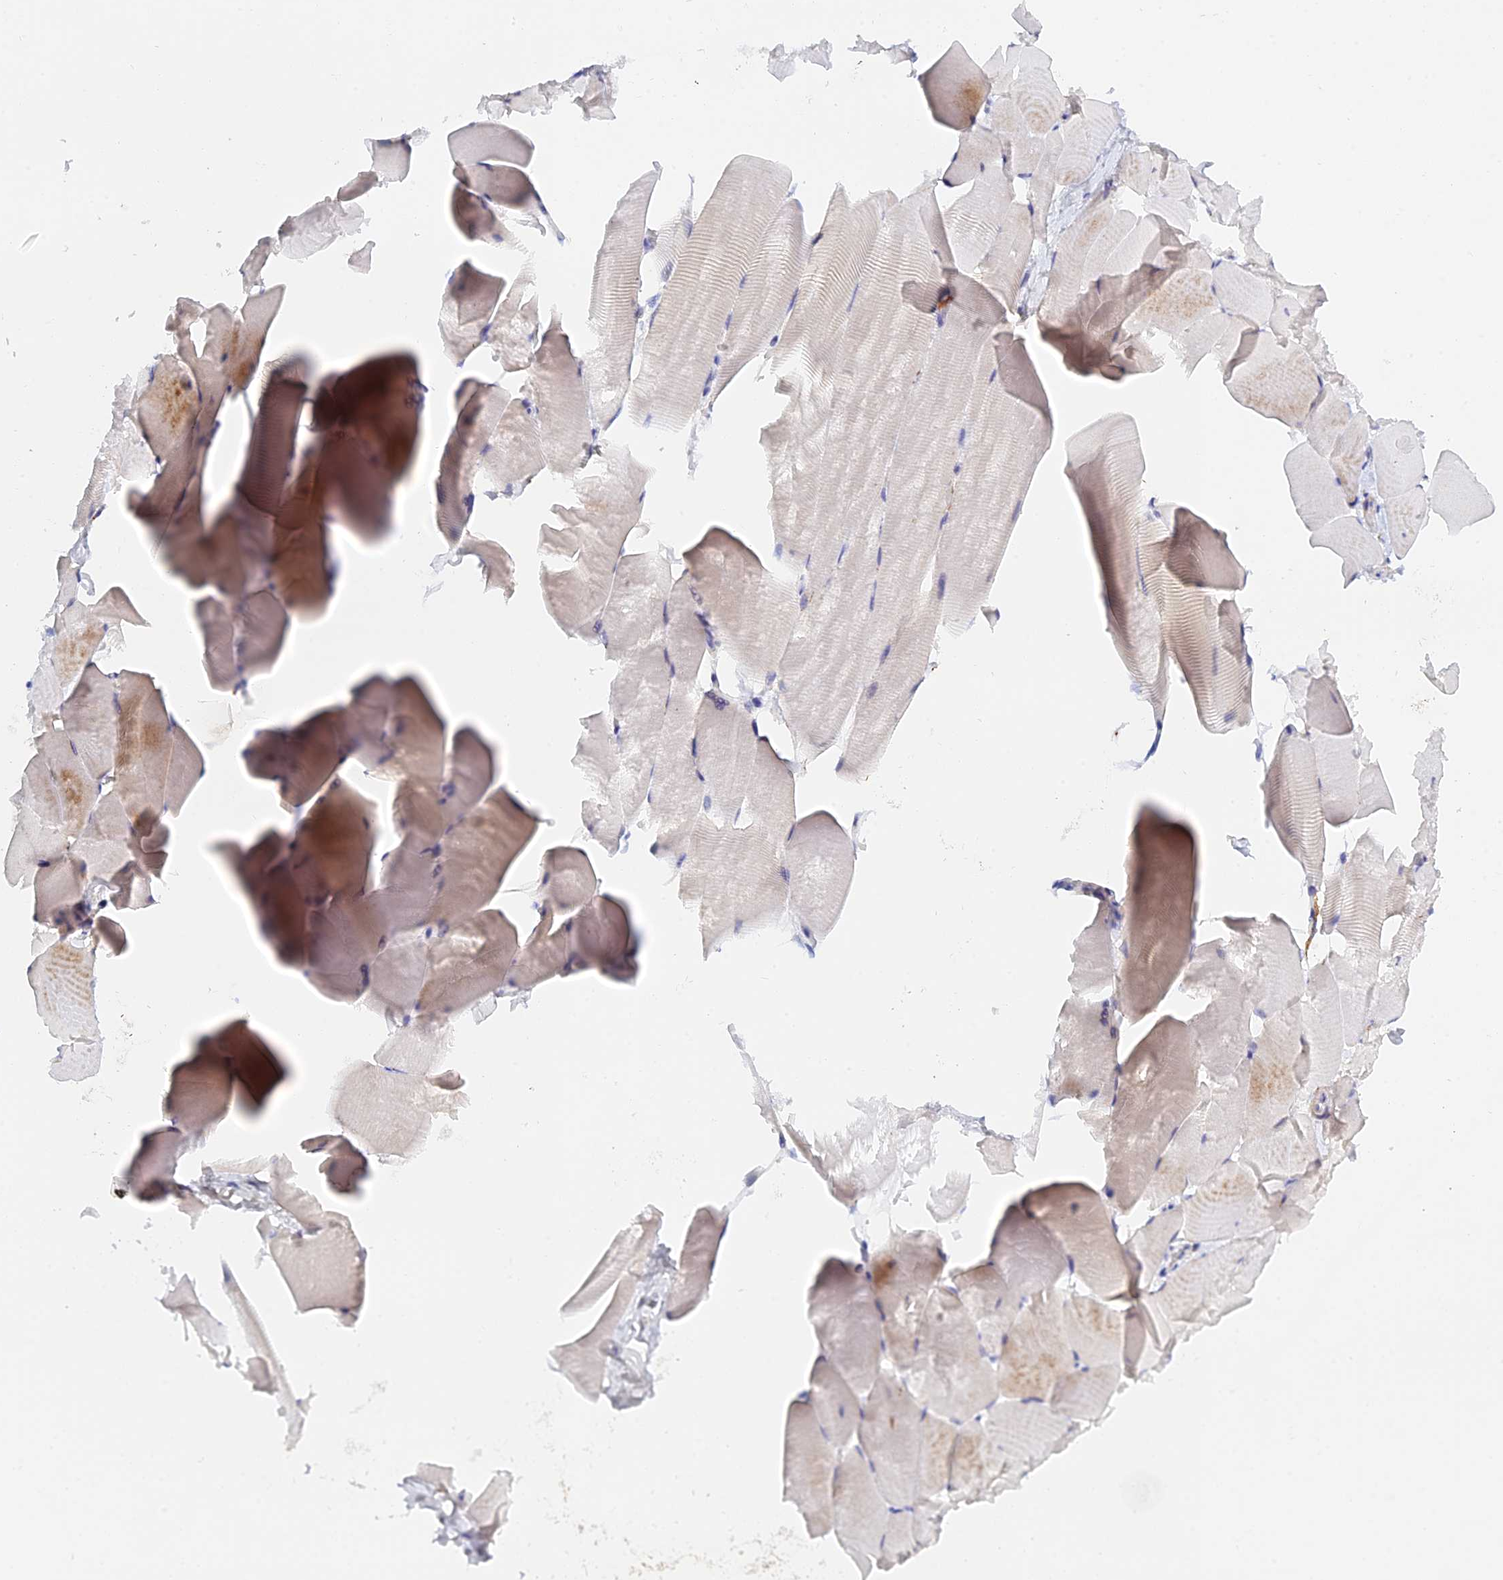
{"staining": {"intensity": "weak", "quantity": "25%-75%", "location": "cytoplasmic/membranous"}, "tissue": "skeletal muscle", "cell_type": "Myocytes", "image_type": "normal", "snomed": [{"axis": "morphology", "description": "Normal tissue, NOS"}, {"axis": "topography", "description": "Skeletal muscle"}], "caption": "Human skeletal muscle stained with a brown dye demonstrates weak cytoplasmic/membranous positive expression in approximately 25%-75% of myocytes.", "gene": "RPGRIP1L", "patient": {"sex": "male", "age": 25}}